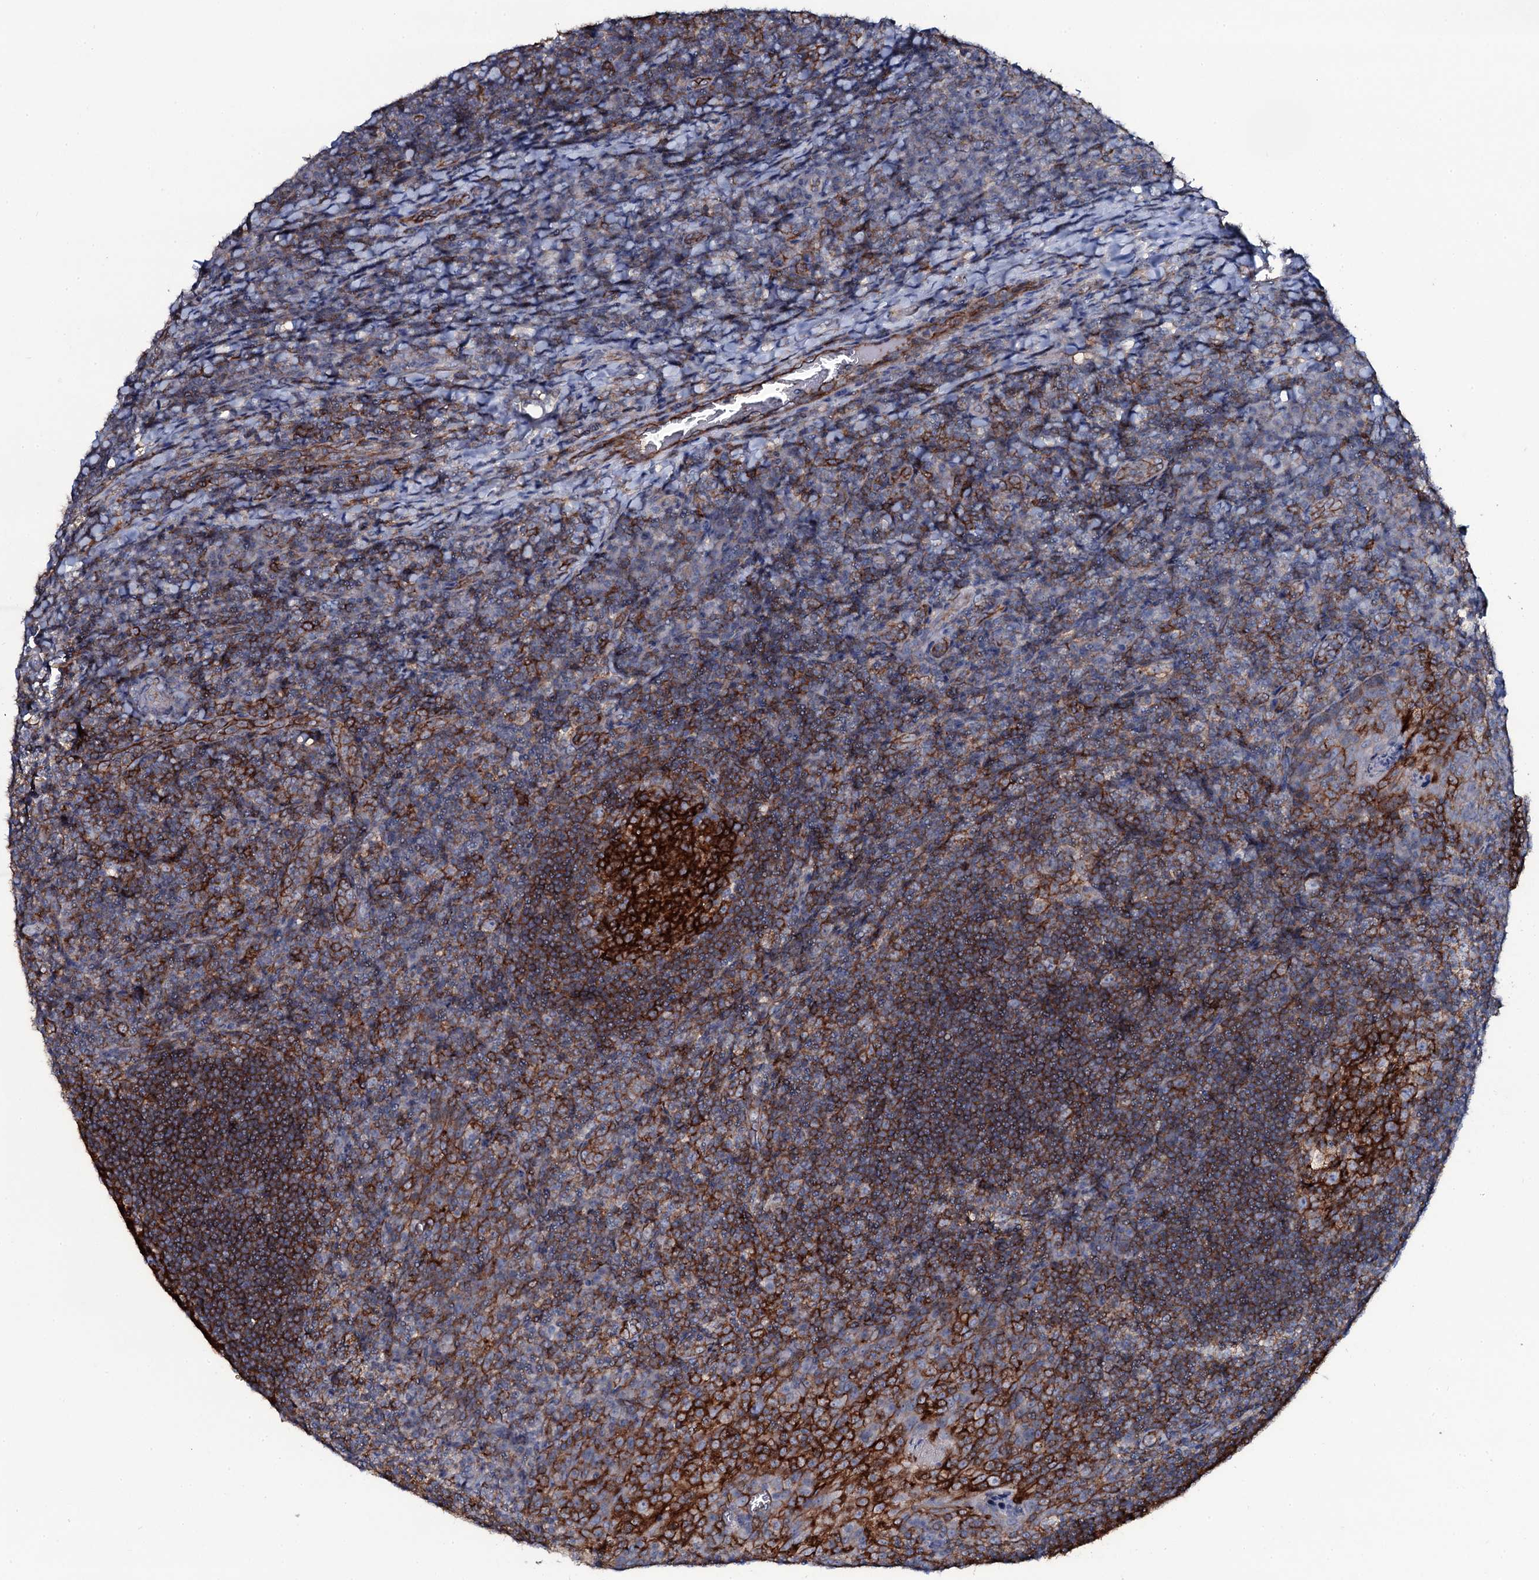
{"staining": {"intensity": "strong", "quantity": ">75%", "location": "cytoplasmic/membranous"}, "tissue": "tonsil", "cell_type": "Germinal center cells", "image_type": "normal", "snomed": [{"axis": "morphology", "description": "Normal tissue, NOS"}, {"axis": "topography", "description": "Tonsil"}], "caption": "Tonsil stained with immunohistochemistry displays strong cytoplasmic/membranous positivity in about >75% of germinal center cells. The staining is performed using DAB (3,3'-diaminobenzidine) brown chromogen to label protein expression. The nuclei are counter-stained blue using hematoxylin.", "gene": "SNAP23", "patient": {"sex": "male", "age": 17}}